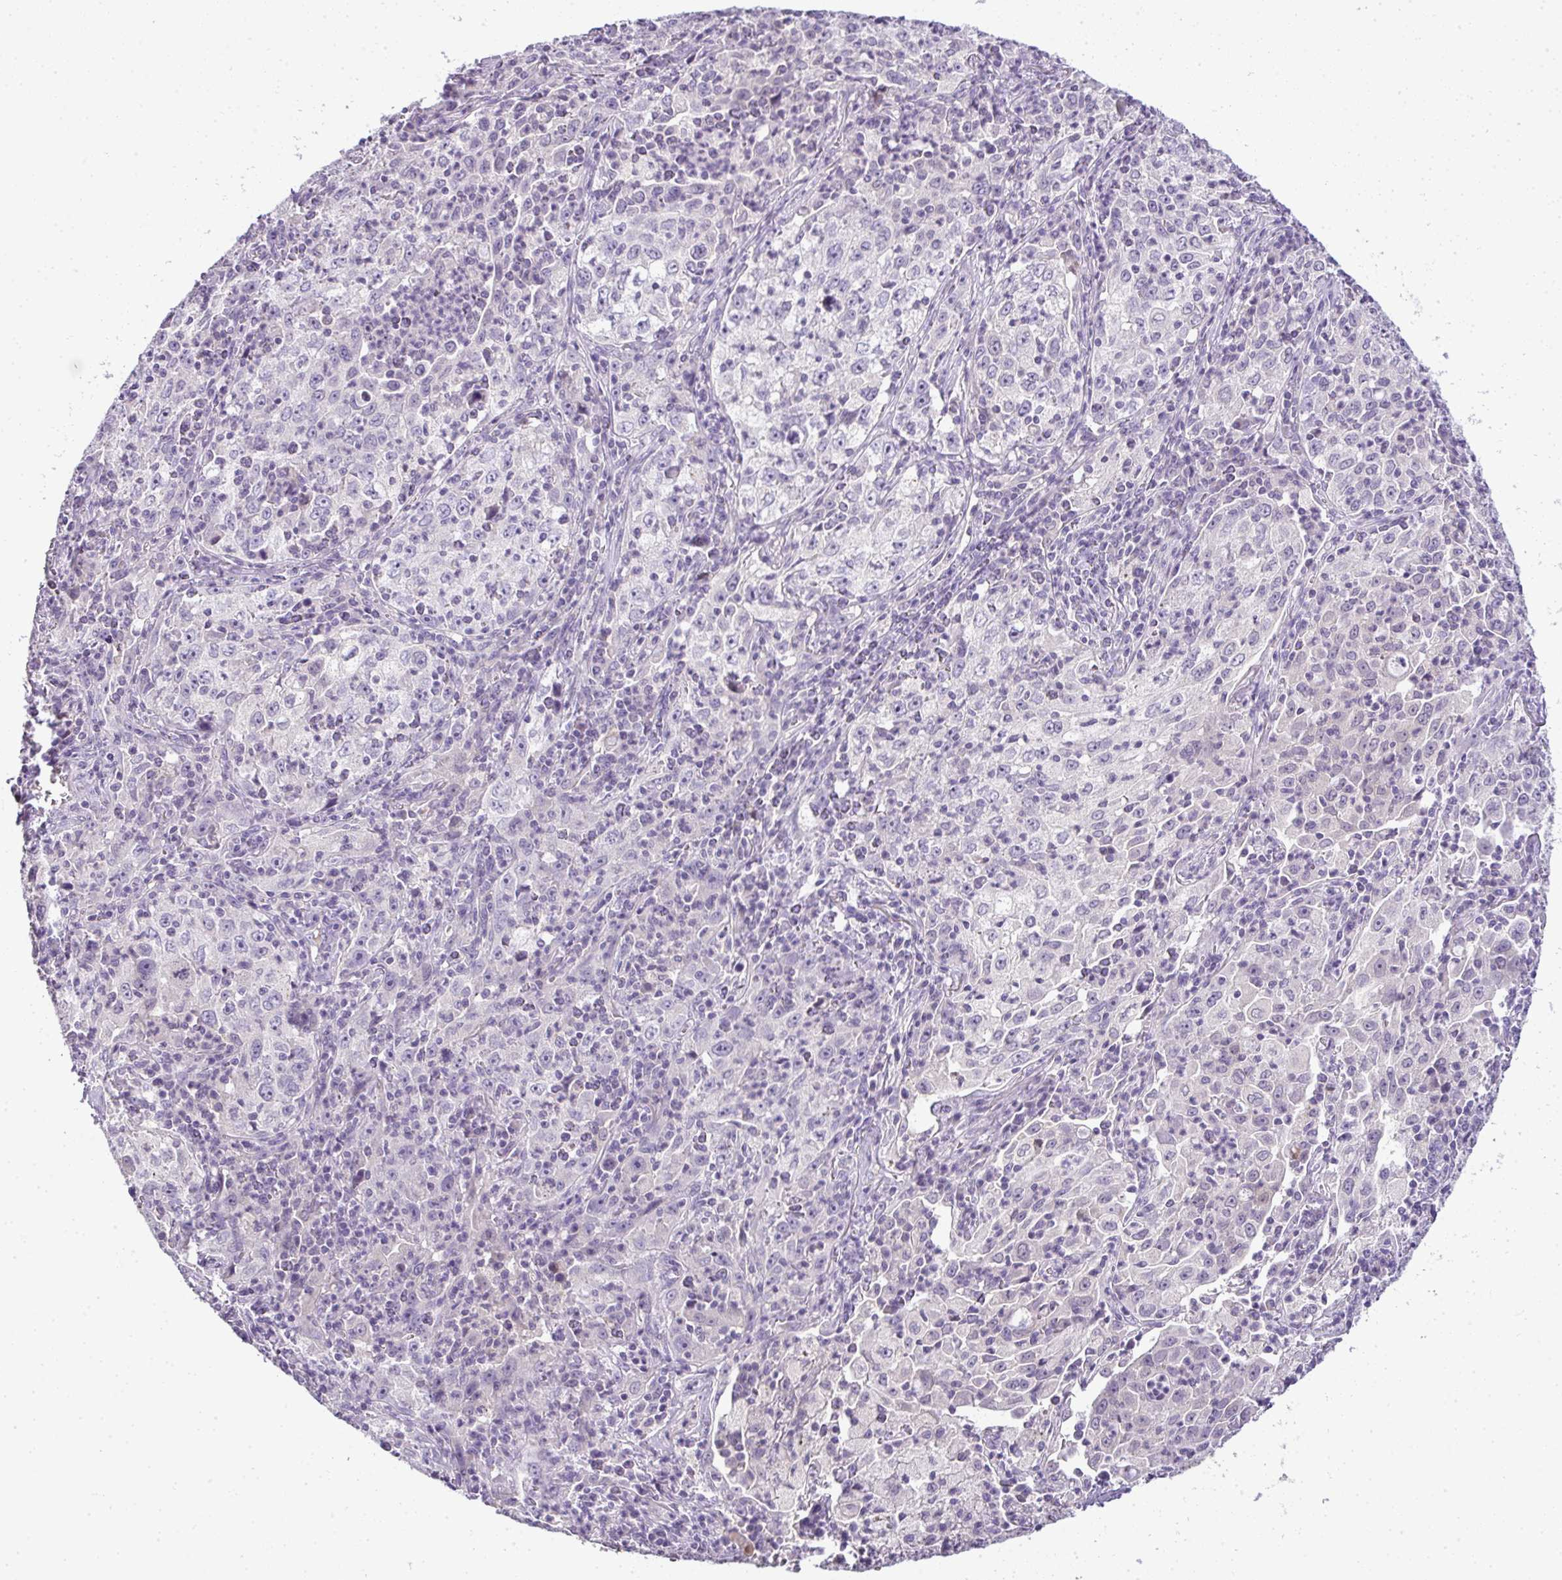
{"staining": {"intensity": "negative", "quantity": "none", "location": "none"}, "tissue": "lung cancer", "cell_type": "Tumor cells", "image_type": "cancer", "snomed": [{"axis": "morphology", "description": "Squamous cell carcinoma, NOS"}, {"axis": "topography", "description": "Lung"}], "caption": "Lung squamous cell carcinoma was stained to show a protein in brown. There is no significant positivity in tumor cells.", "gene": "CMPK1", "patient": {"sex": "male", "age": 71}}